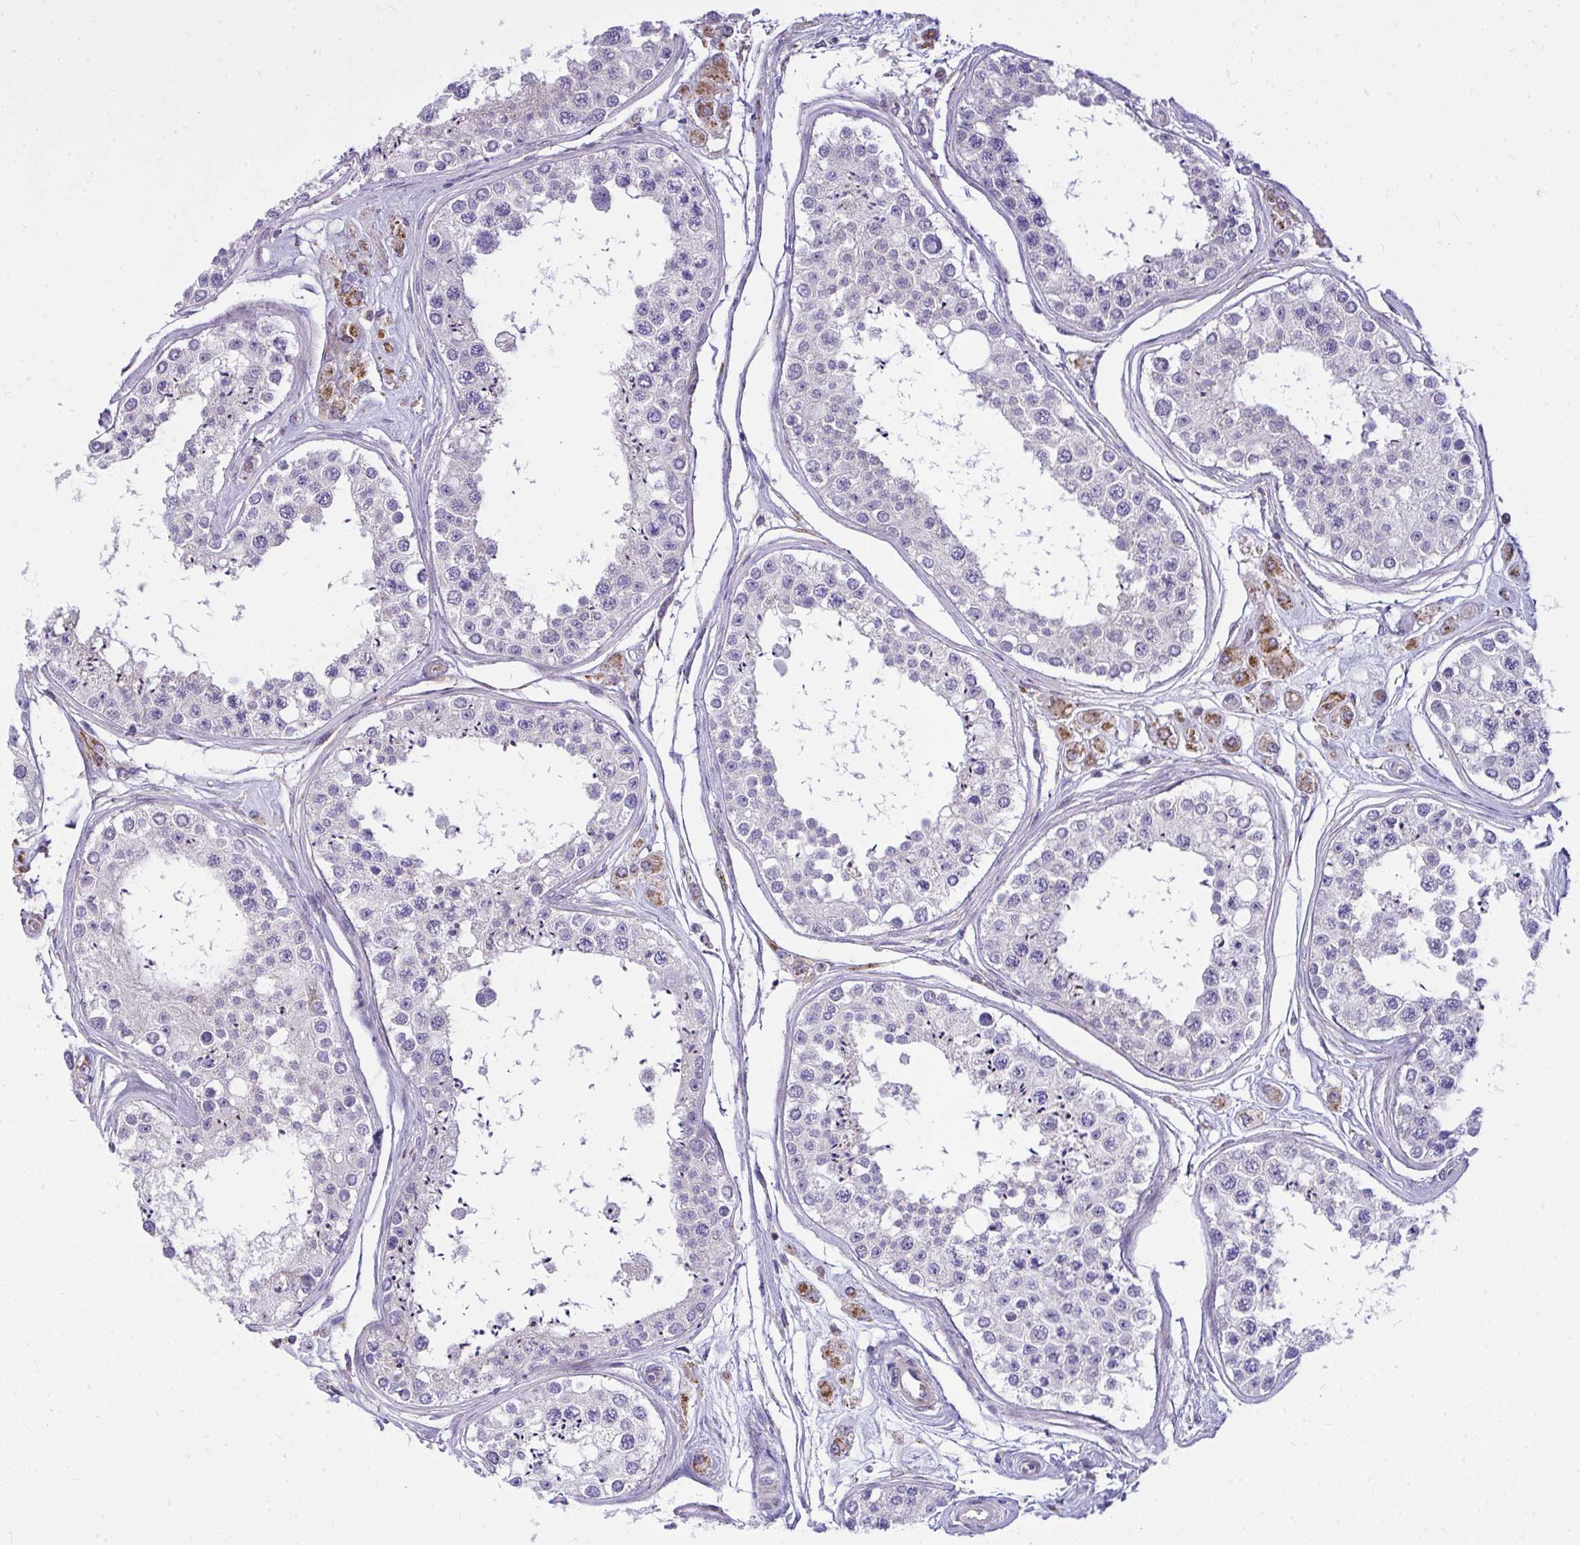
{"staining": {"intensity": "weak", "quantity": "<25%", "location": "cytoplasmic/membranous"}, "tissue": "testis", "cell_type": "Cells in seminiferous ducts", "image_type": "normal", "snomed": [{"axis": "morphology", "description": "Normal tissue, NOS"}, {"axis": "topography", "description": "Testis"}], "caption": "This micrograph is of unremarkable testis stained with IHC to label a protein in brown with the nuclei are counter-stained blue. There is no staining in cells in seminiferous ducts. (Immunohistochemistry, brightfield microscopy, high magnification).", "gene": "CEP63", "patient": {"sex": "male", "age": 25}}